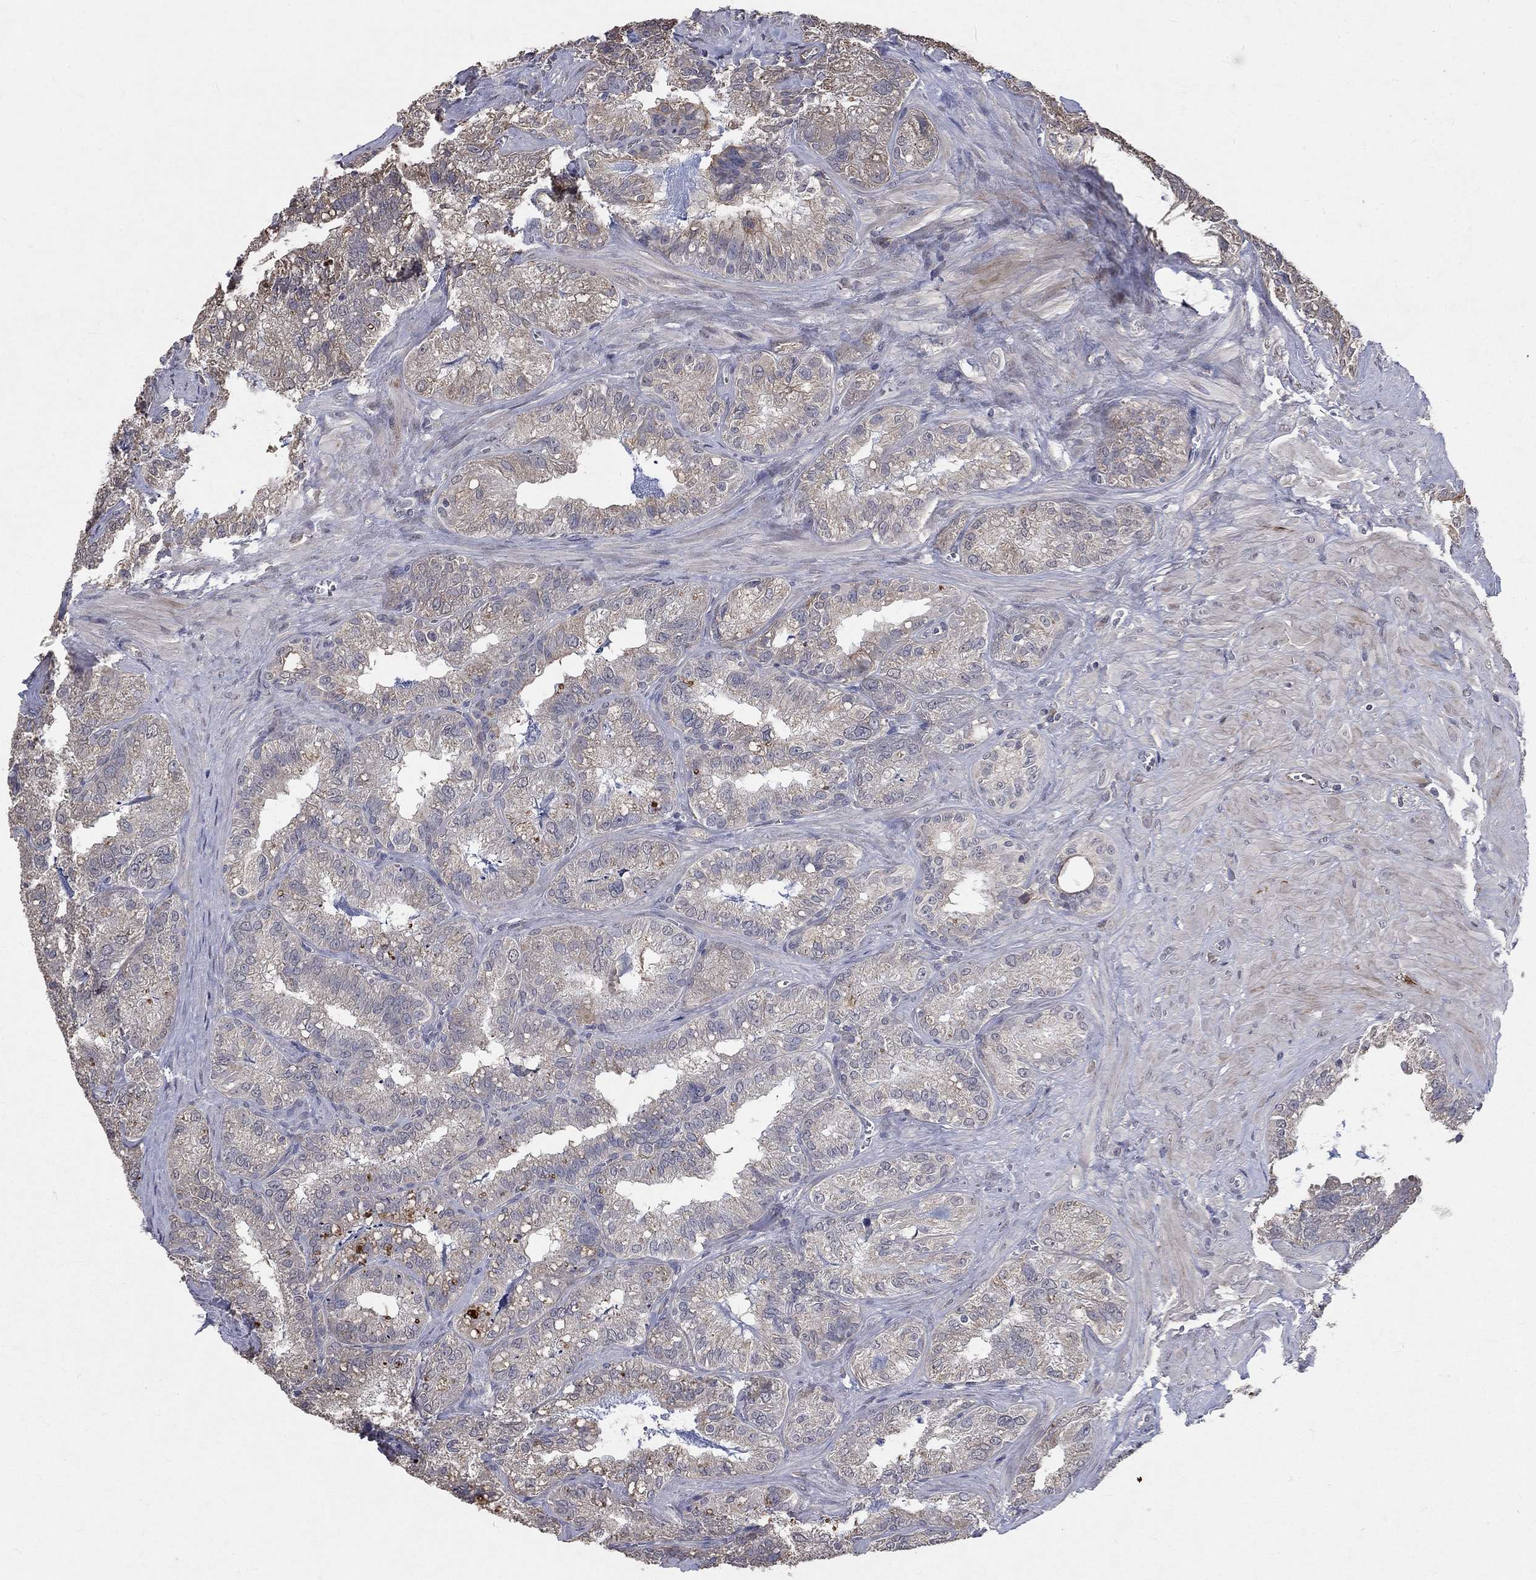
{"staining": {"intensity": "negative", "quantity": "none", "location": "none"}, "tissue": "seminal vesicle", "cell_type": "Glandular cells", "image_type": "normal", "snomed": [{"axis": "morphology", "description": "Normal tissue, NOS"}, {"axis": "topography", "description": "Seminal veicle"}], "caption": "Glandular cells show no significant expression in unremarkable seminal vesicle. (DAB immunohistochemistry with hematoxylin counter stain).", "gene": "CHST5", "patient": {"sex": "male", "age": 57}}